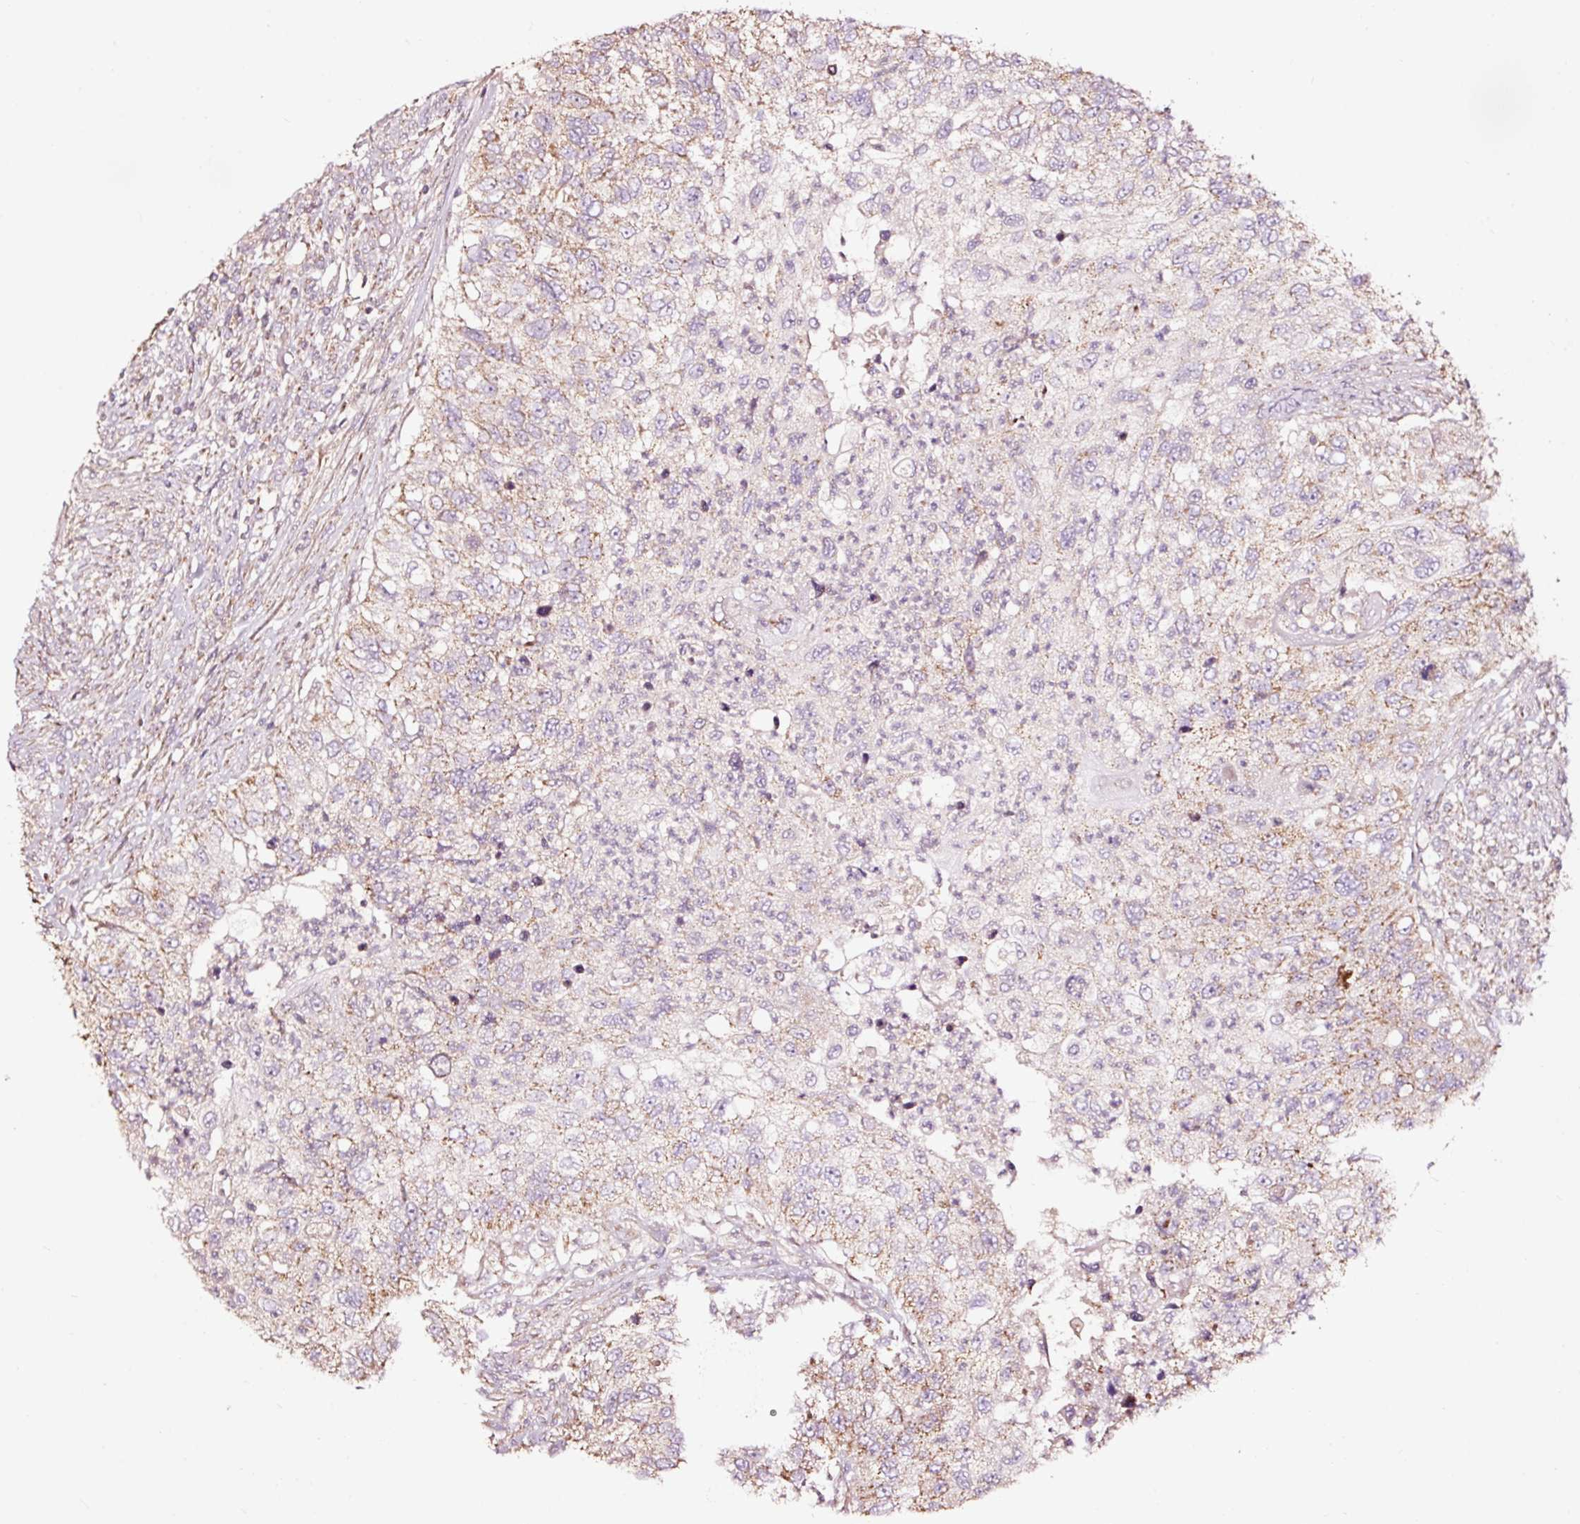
{"staining": {"intensity": "weak", "quantity": ">75%", "location": "cytoplasmic/membranous"}, "tissue": "urothelial cancer", "cell_type": "Tumor cells", "image_type": "cancer", "snomed": [{"axis": "morphology", "description": "Urothelial carcinoma, High grade"}, {"axis": "topography", "description": "Urinary bladder"}], "caption": "Protein analysis of urothelial carcinoma (high-grade) tissue reveals weak cytoplasmic/membranous positivity in approximately >75% of tumor cells. The staining was performed using DAB, with brown indicating positive protein expression. Nuclei are stained blue with hematoxylin.", "gene": "TPM1", "patient": {"sex": "female", "age": 60}}